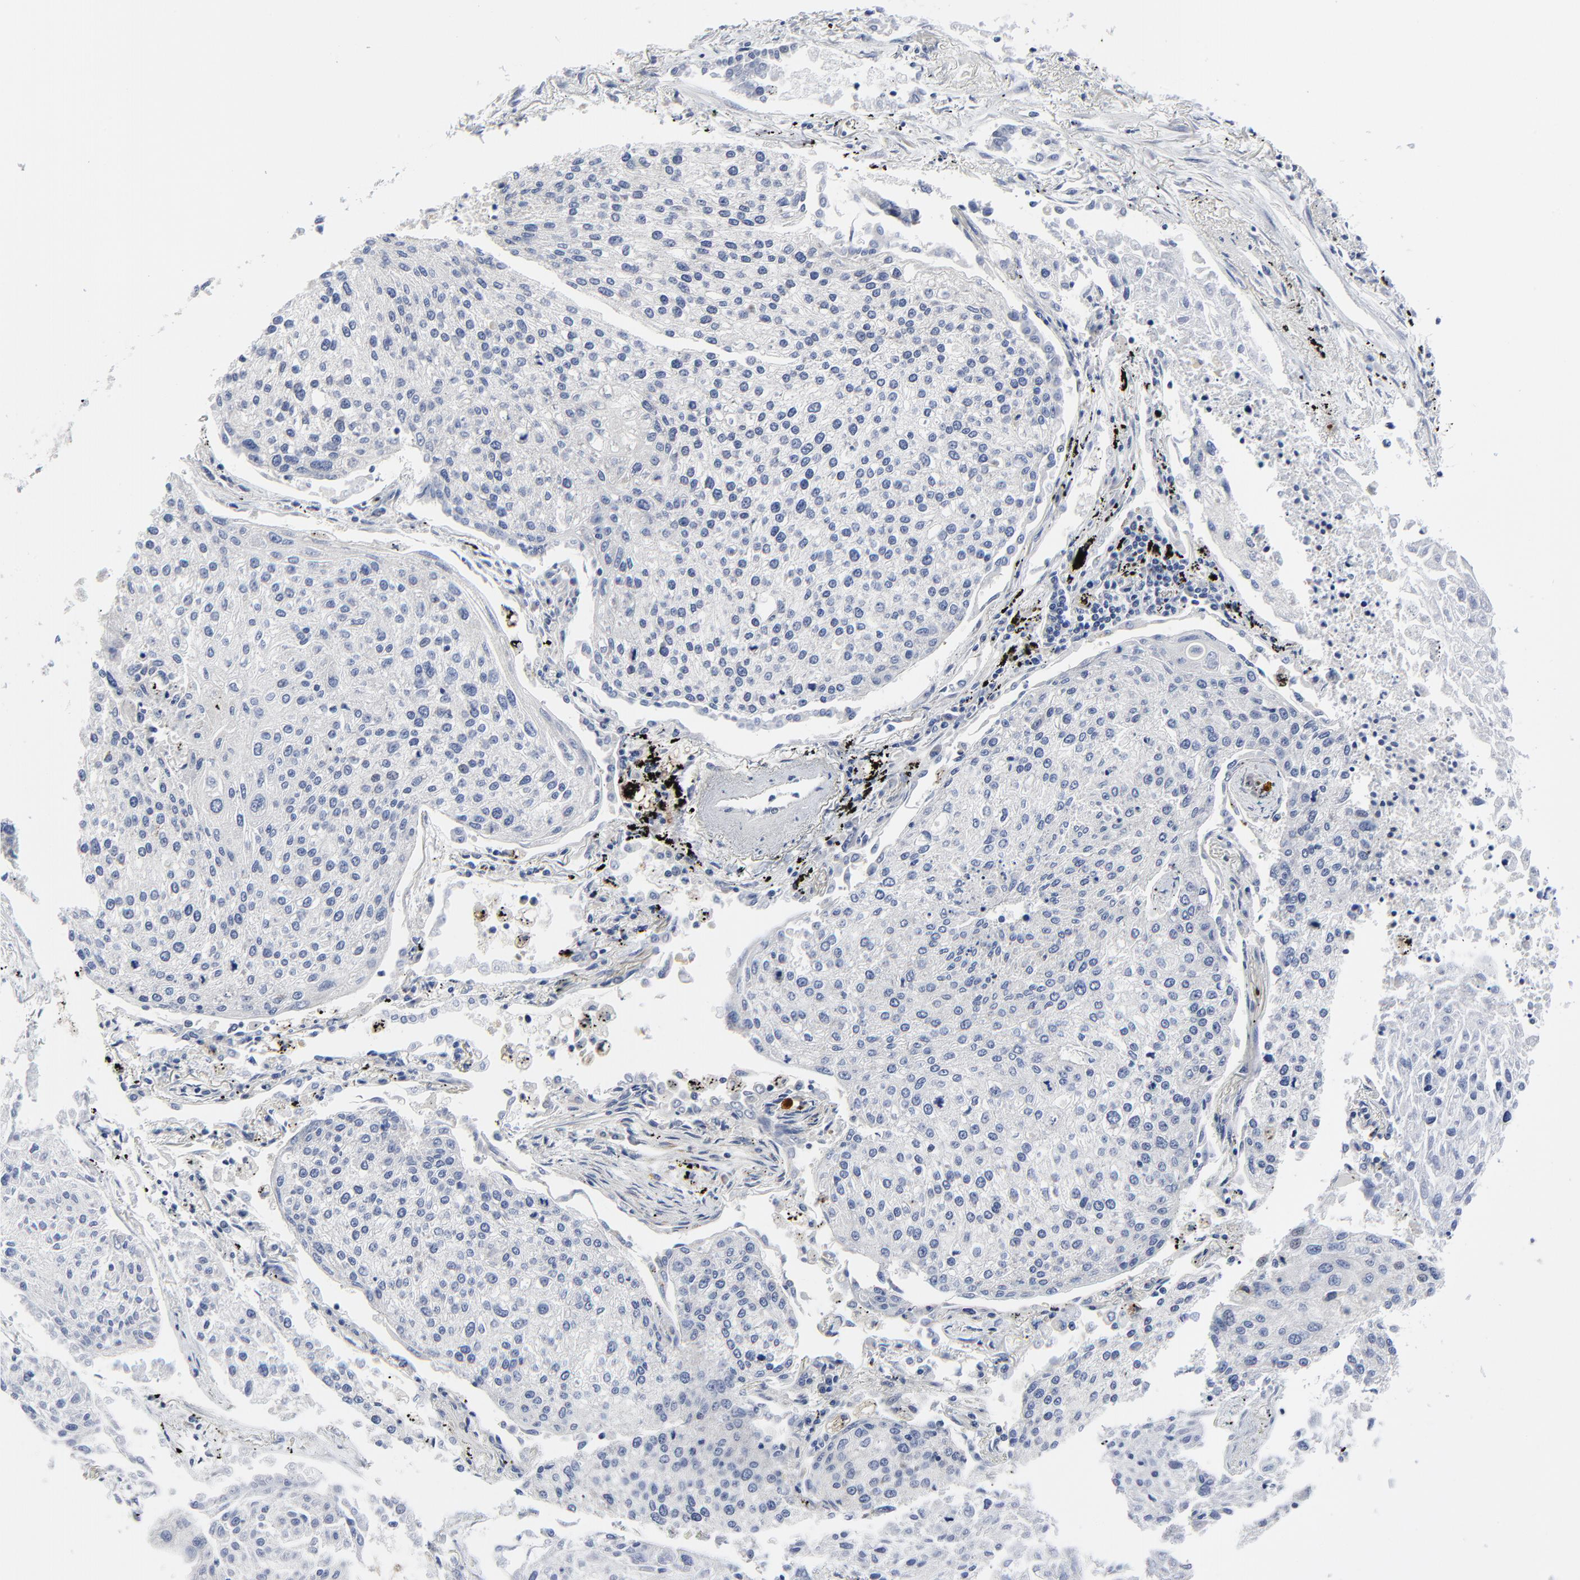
{"staining": {"intensity": "negative", "quantity": "none", "location": "none"}, "tissue": "lung cancer", "cell_type": "Tumor cells", "image_type": "cancer", "snomed": [{"axis": "morphology", "description": "Squamous cell carcinoma, NOS"}, {"axis": "topography", "description": "Lung"}], "caption": "An IHC image of lung cancer (squamous cell carcinoma) is shown. There is no staining in tumor cells of lung cancer (squamous cell carcinoma). The staining was performed using DAB to visualize the protein expression in brown, while the nuclei were stained in blue with hematoxylin (Magnification: 20x).", "gene": "DHRSX", "patient": {"sex": "male", "age": 75}}